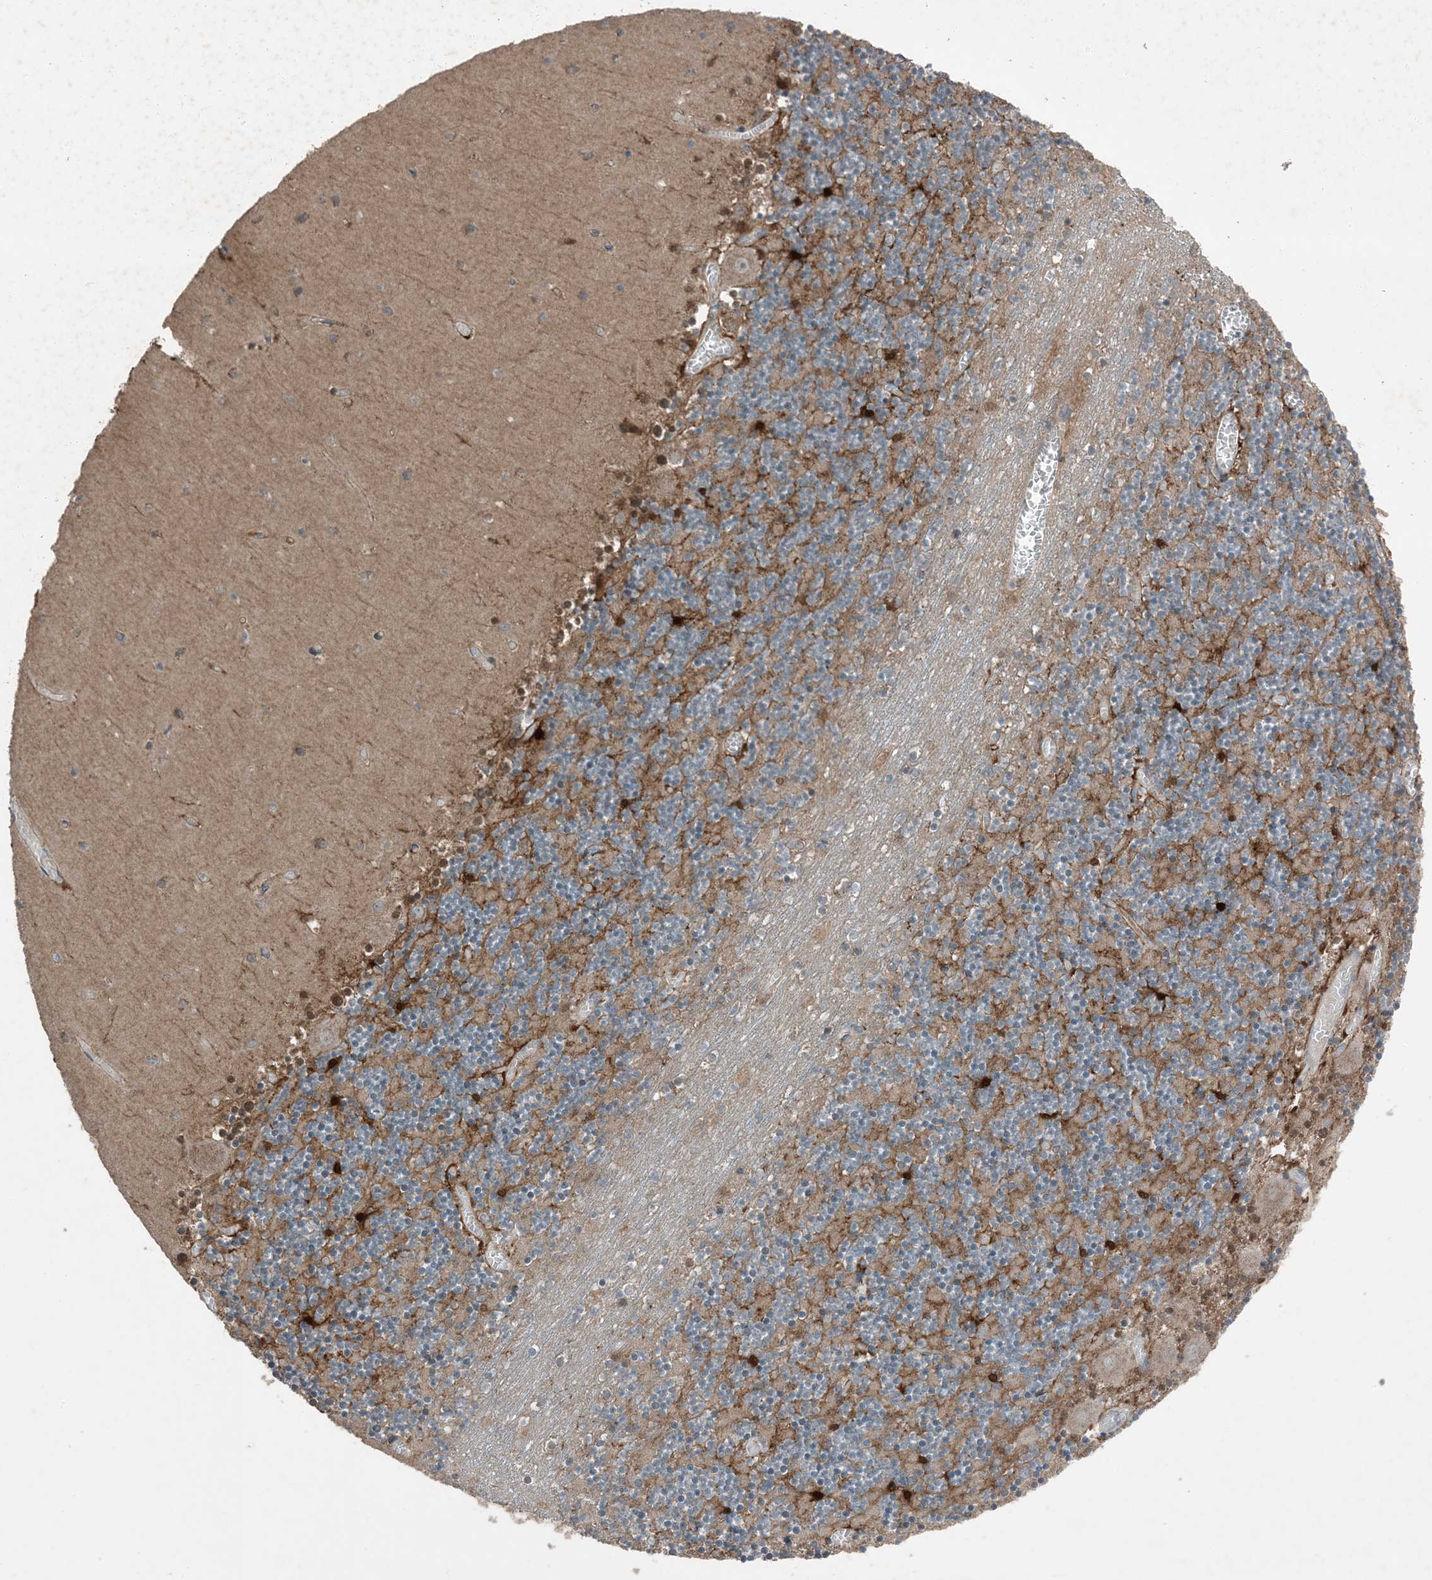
{"staining": {"intensity": "weak", "quantity": "<25%", "location": "cytoplasmic/membranous"}, "tissue": "cerebellum", "cell_type": "Cells in granular layer", "image_type": "normal", "snomed": [{"axis": "morphology", "description": "Normal tissue, NOS"}, {"axis": "topography", "description": "Cerebellum"}], "caption": "DAB (3,3'-diaminobenzidine) immunohistochemical staining of unremarkable human cerebellum exhibits no significant expression in cells in granular layer.", "gene": "MDN1", "patient": {"sex": "female", "age": 28}}